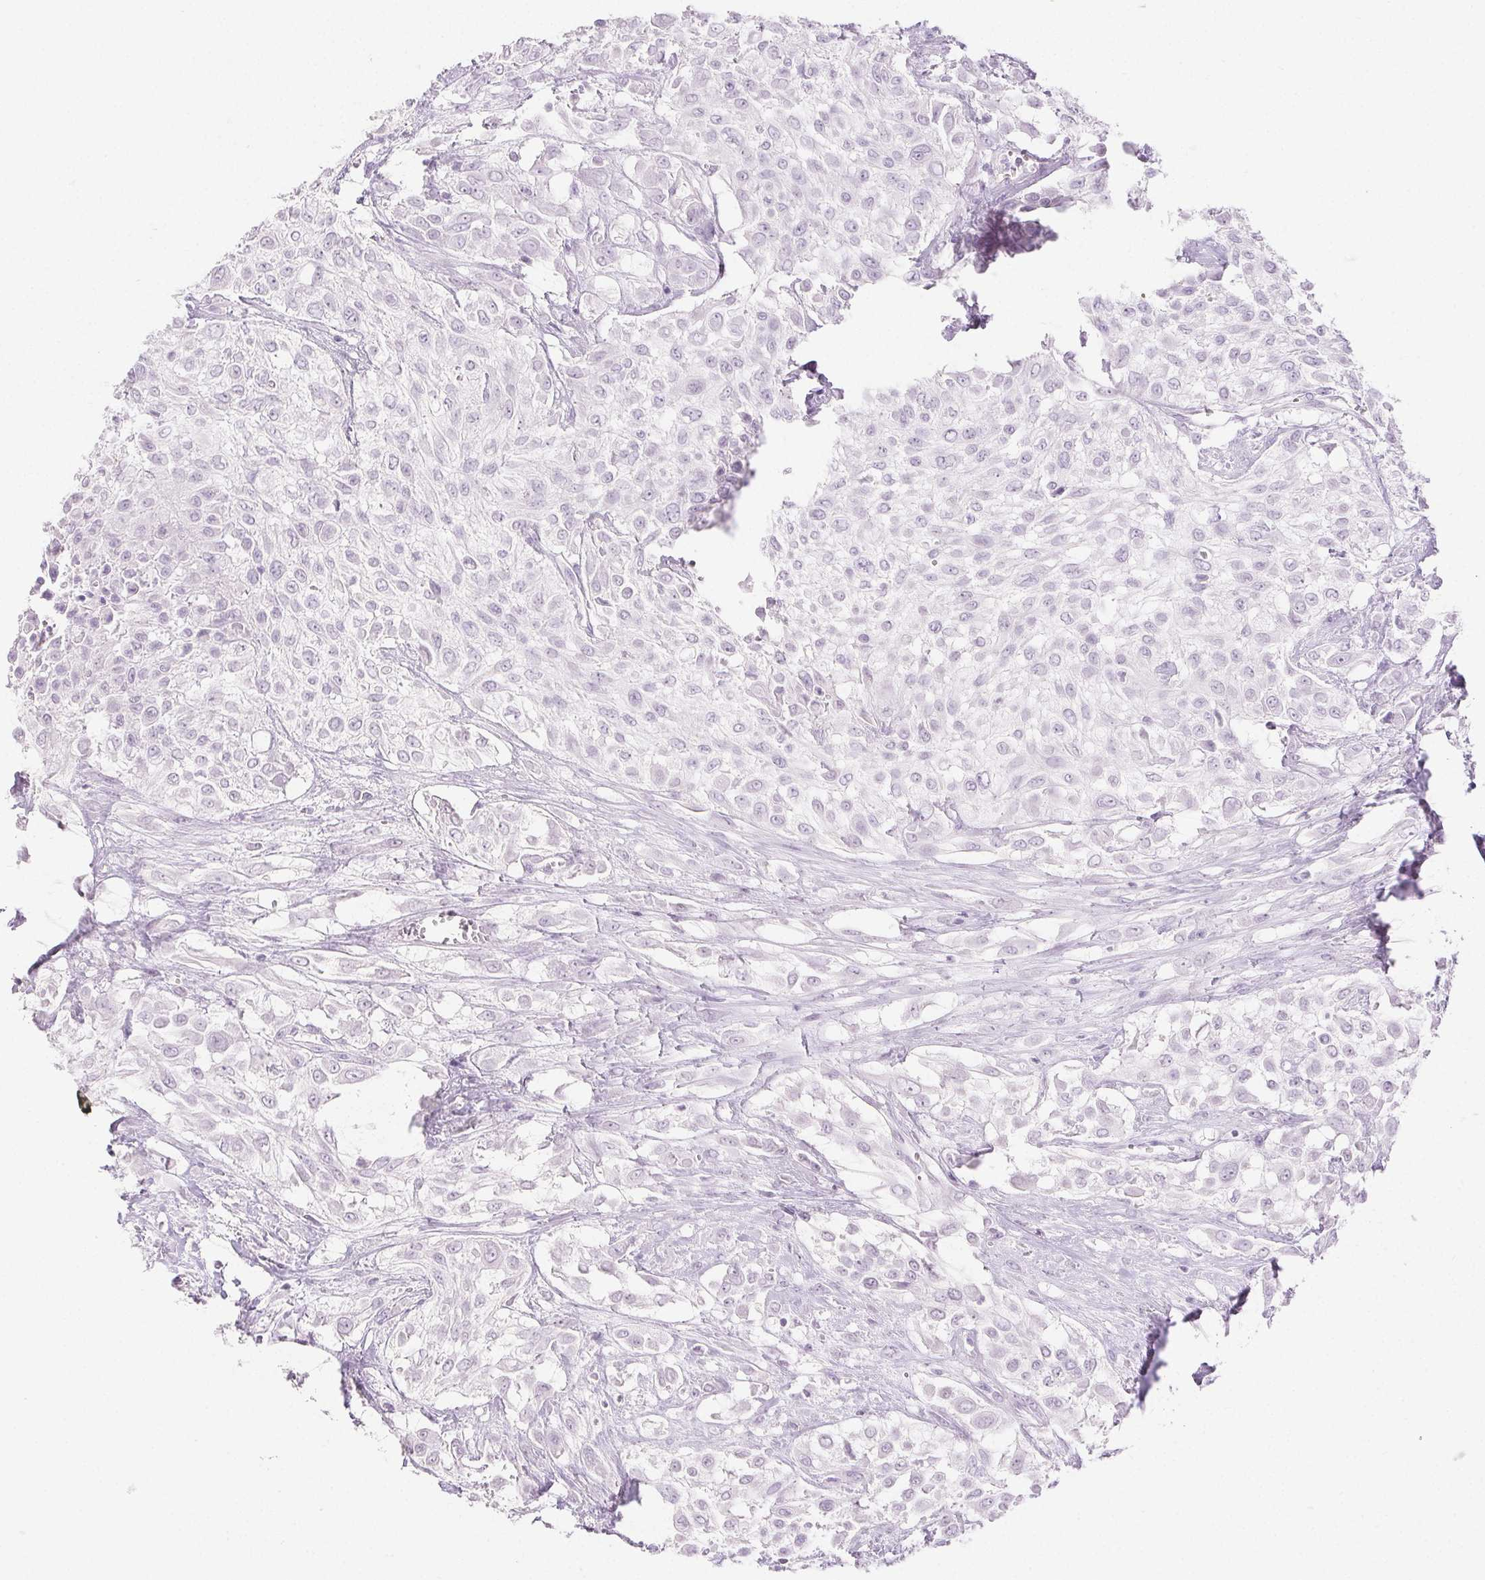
{"staining": {"intensity": "negative", "quantity": "none", "location": "none"}, "tissue": "urothelial cancer", "cell_type": "Tumor cells", "image_type": "cancer", "snomed": [{"axis": "morphology", "description": "Urothelial carcinoma, High grade"}, {"axis": "topography", "description": "Urinary bladder"}], "caption": "Immunohistochemistry (IHC) histopathology image of urothelial cancer stained for a protein (brown), which exhibits no expression in tumor cells.", "gene": "PI3", "patient": {"sex": "male", "age": 57}}